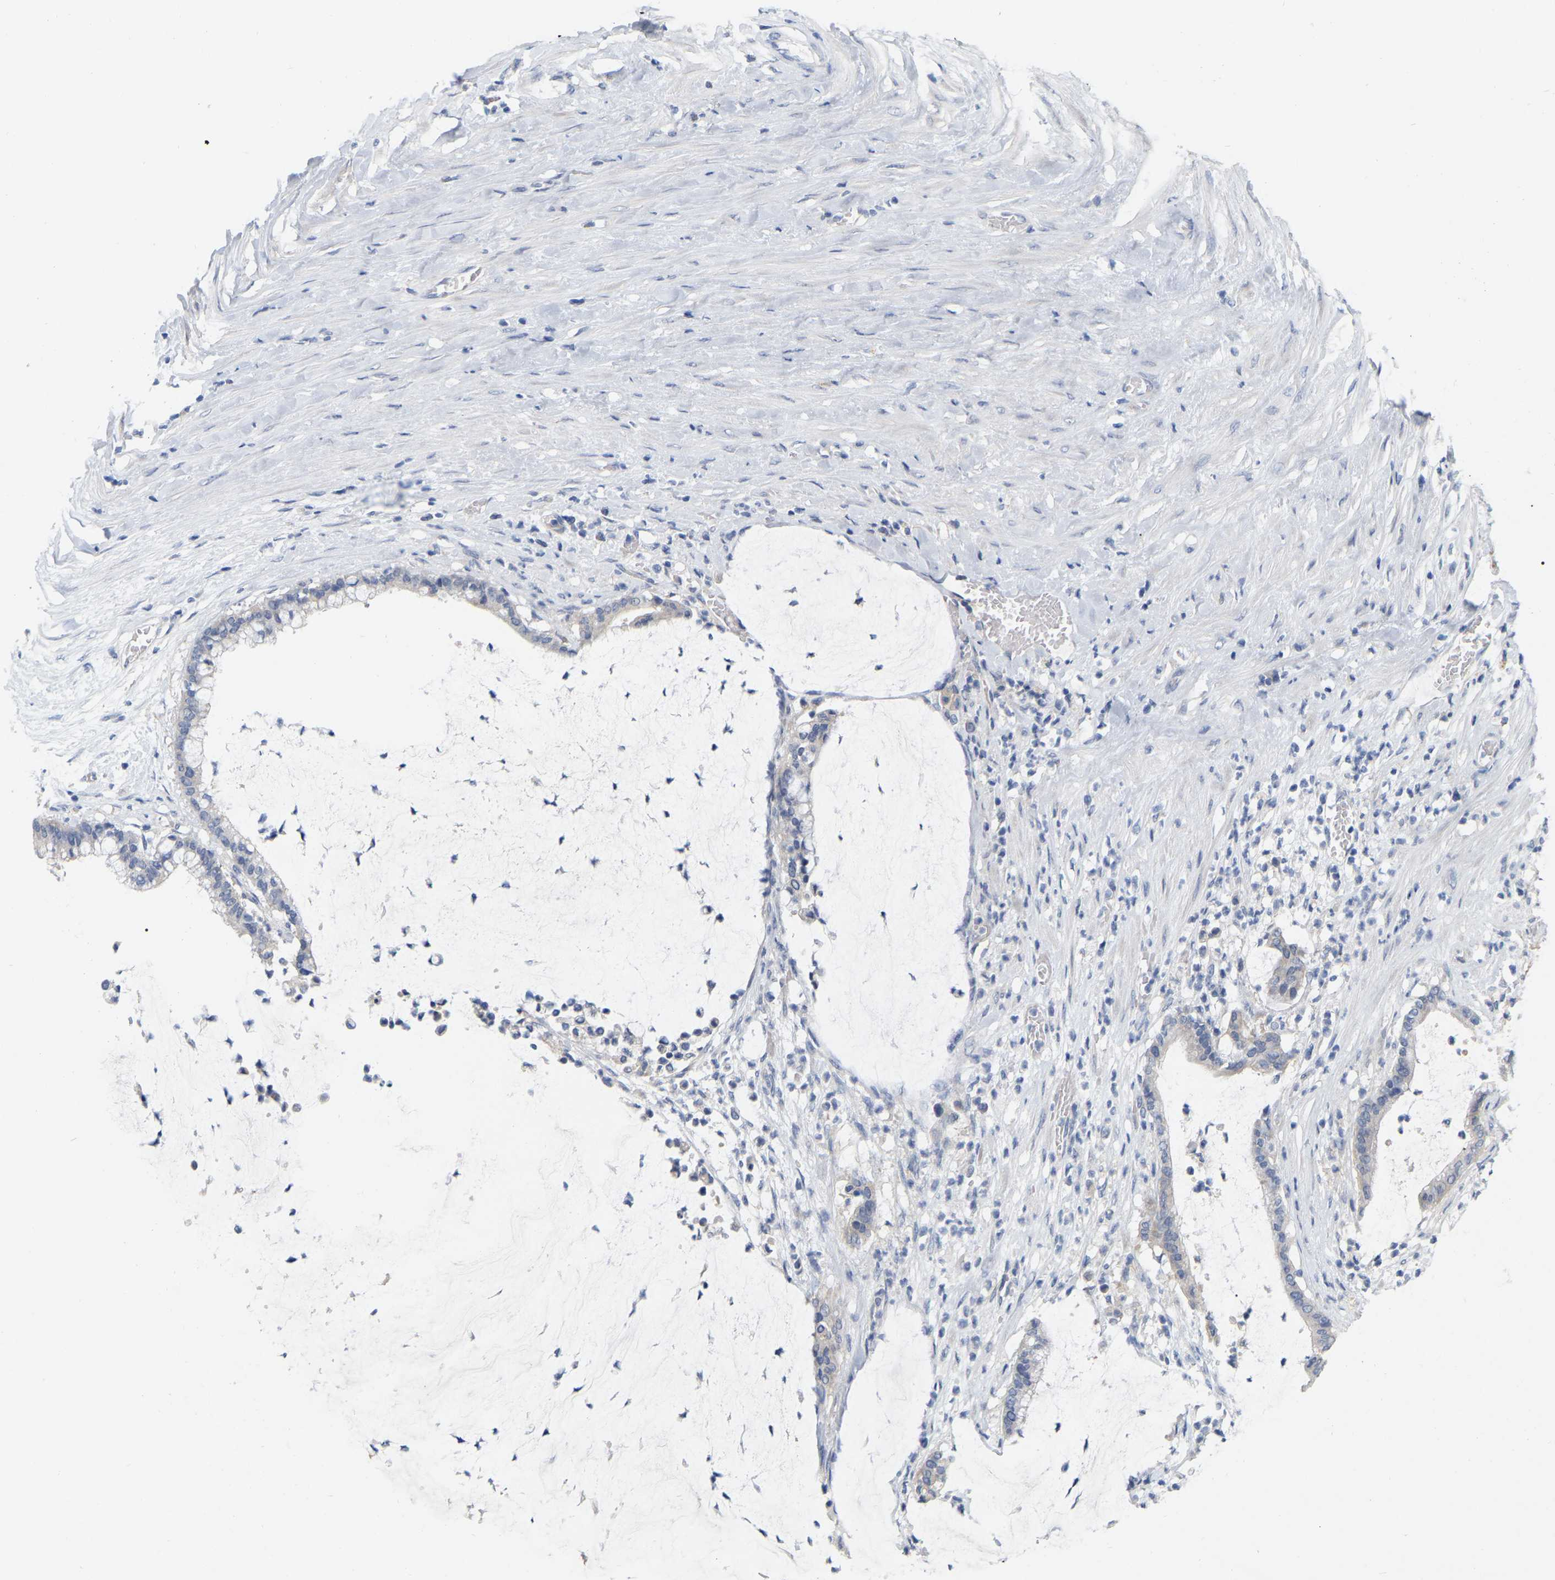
{"staining": {"intensity": "negative", "quantity": "none", "location": "none"}, "tissue": "pancreatic cancer", "cell_type": "Tumor cells", "image_type": "cancer", "snomed": [{"axis": "morphology", "description": "Adenocarcinoma, NOS"}, {"axis": "topography", "description": "Pancreas"}], "caption": "Immunohistochemical staining of pancreatic cancer displays no significant staining in tumor cells. (Brightfield microscopy of DAB IHC at high magnification).", "gene": "WIPI2", "patient": {"sex": "male", "age": 41}}